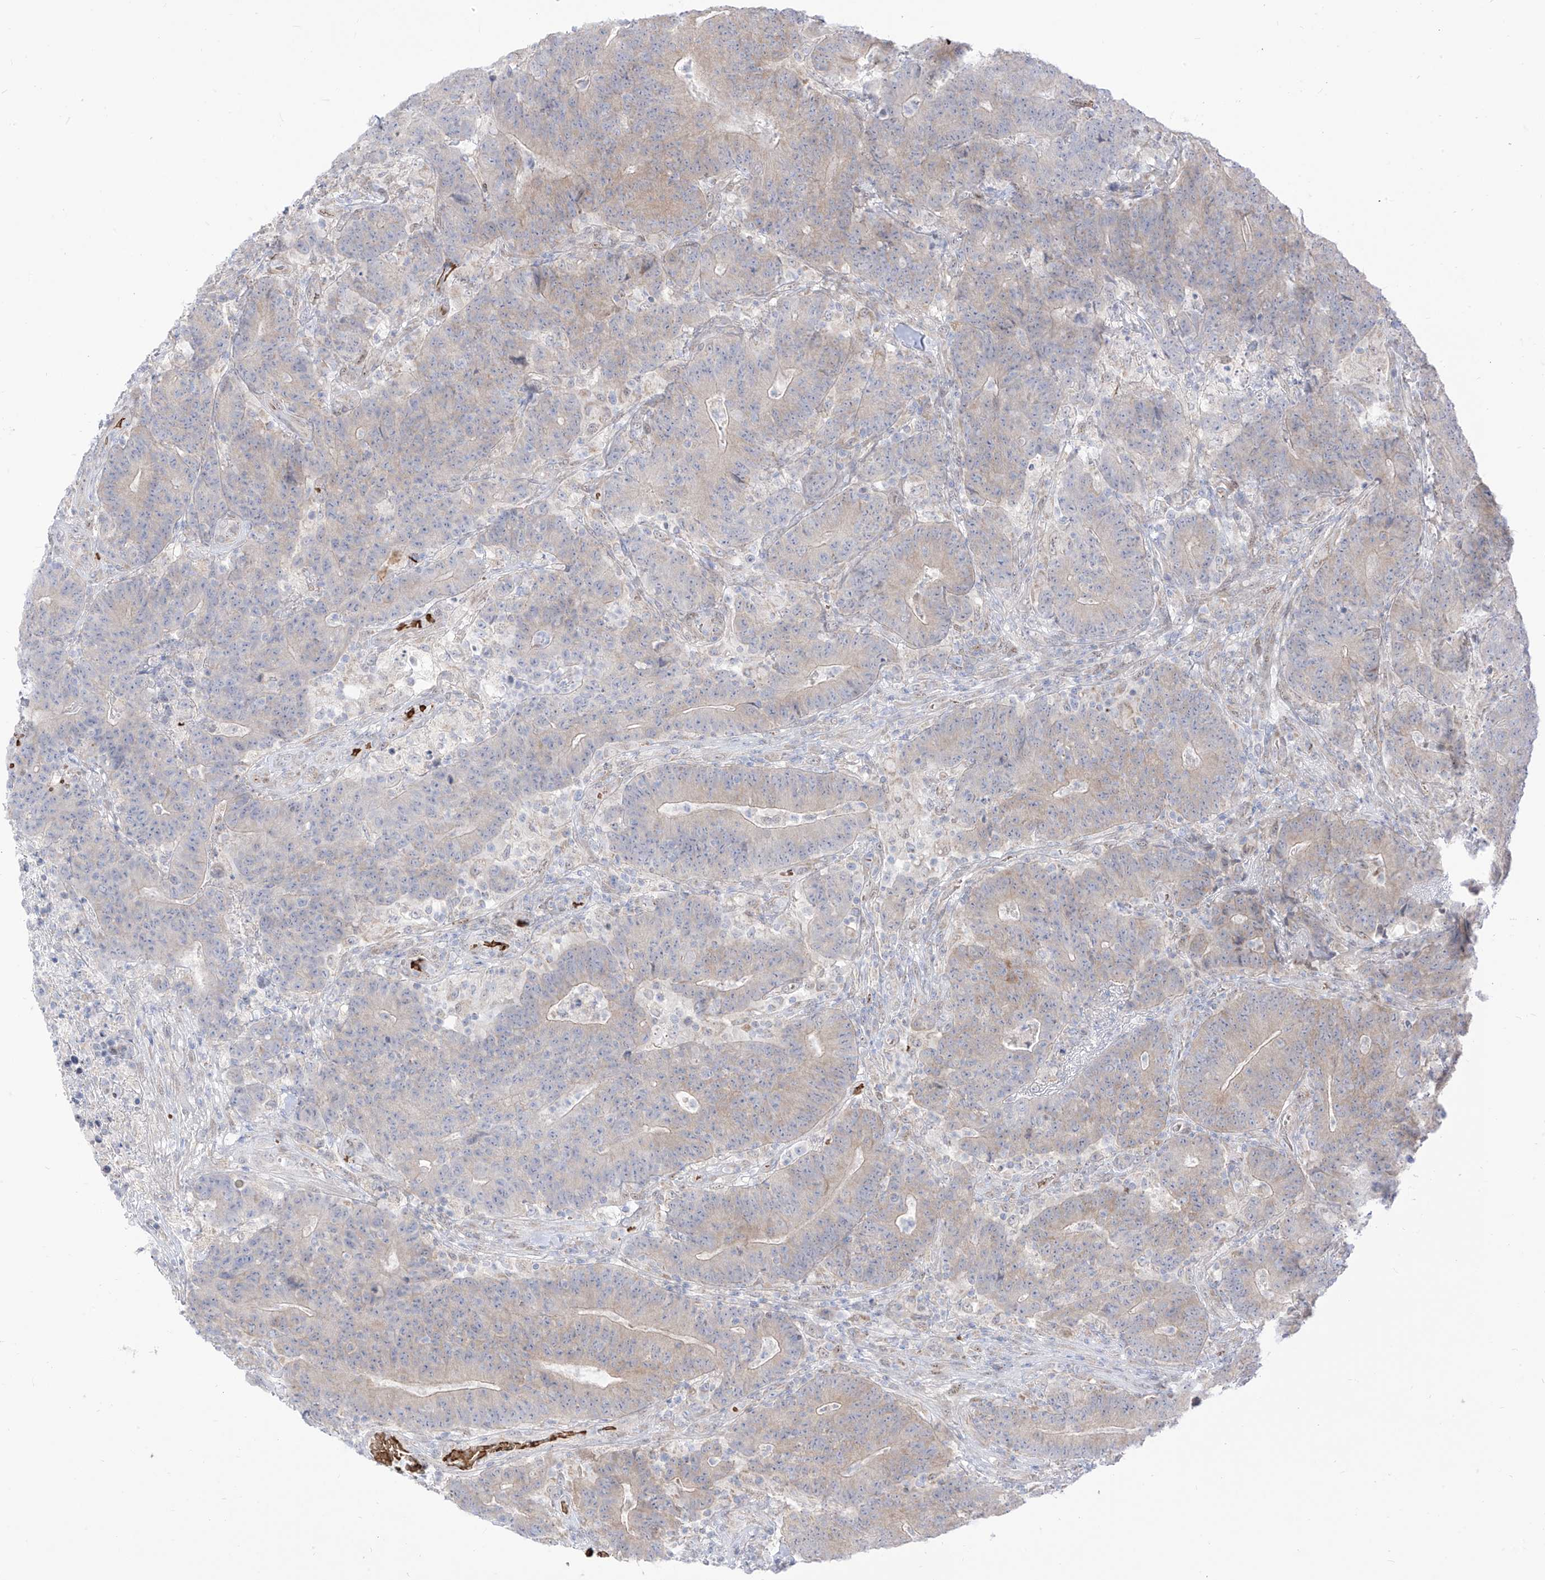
{"staining": {"intensity": "negative", "quantity": "none", "location": "none"}, "tissue": "colorectal cancer", "cell_type": "Tumor cells", "image_type": "cancer", "snomed": [{"axis": "morphology", "description": "Normal tissue, NOS"}, {"axis": "morphology", "description": "Adenocarcinoma, NOS"}, {"axis": "topography", "description": "Colon"}], "caption": "The image reveals no significant expression in tumor cells of colorectal cancer.", "gene": "ARHGEF40", "patient": {"sex": "female", "age": 75}}